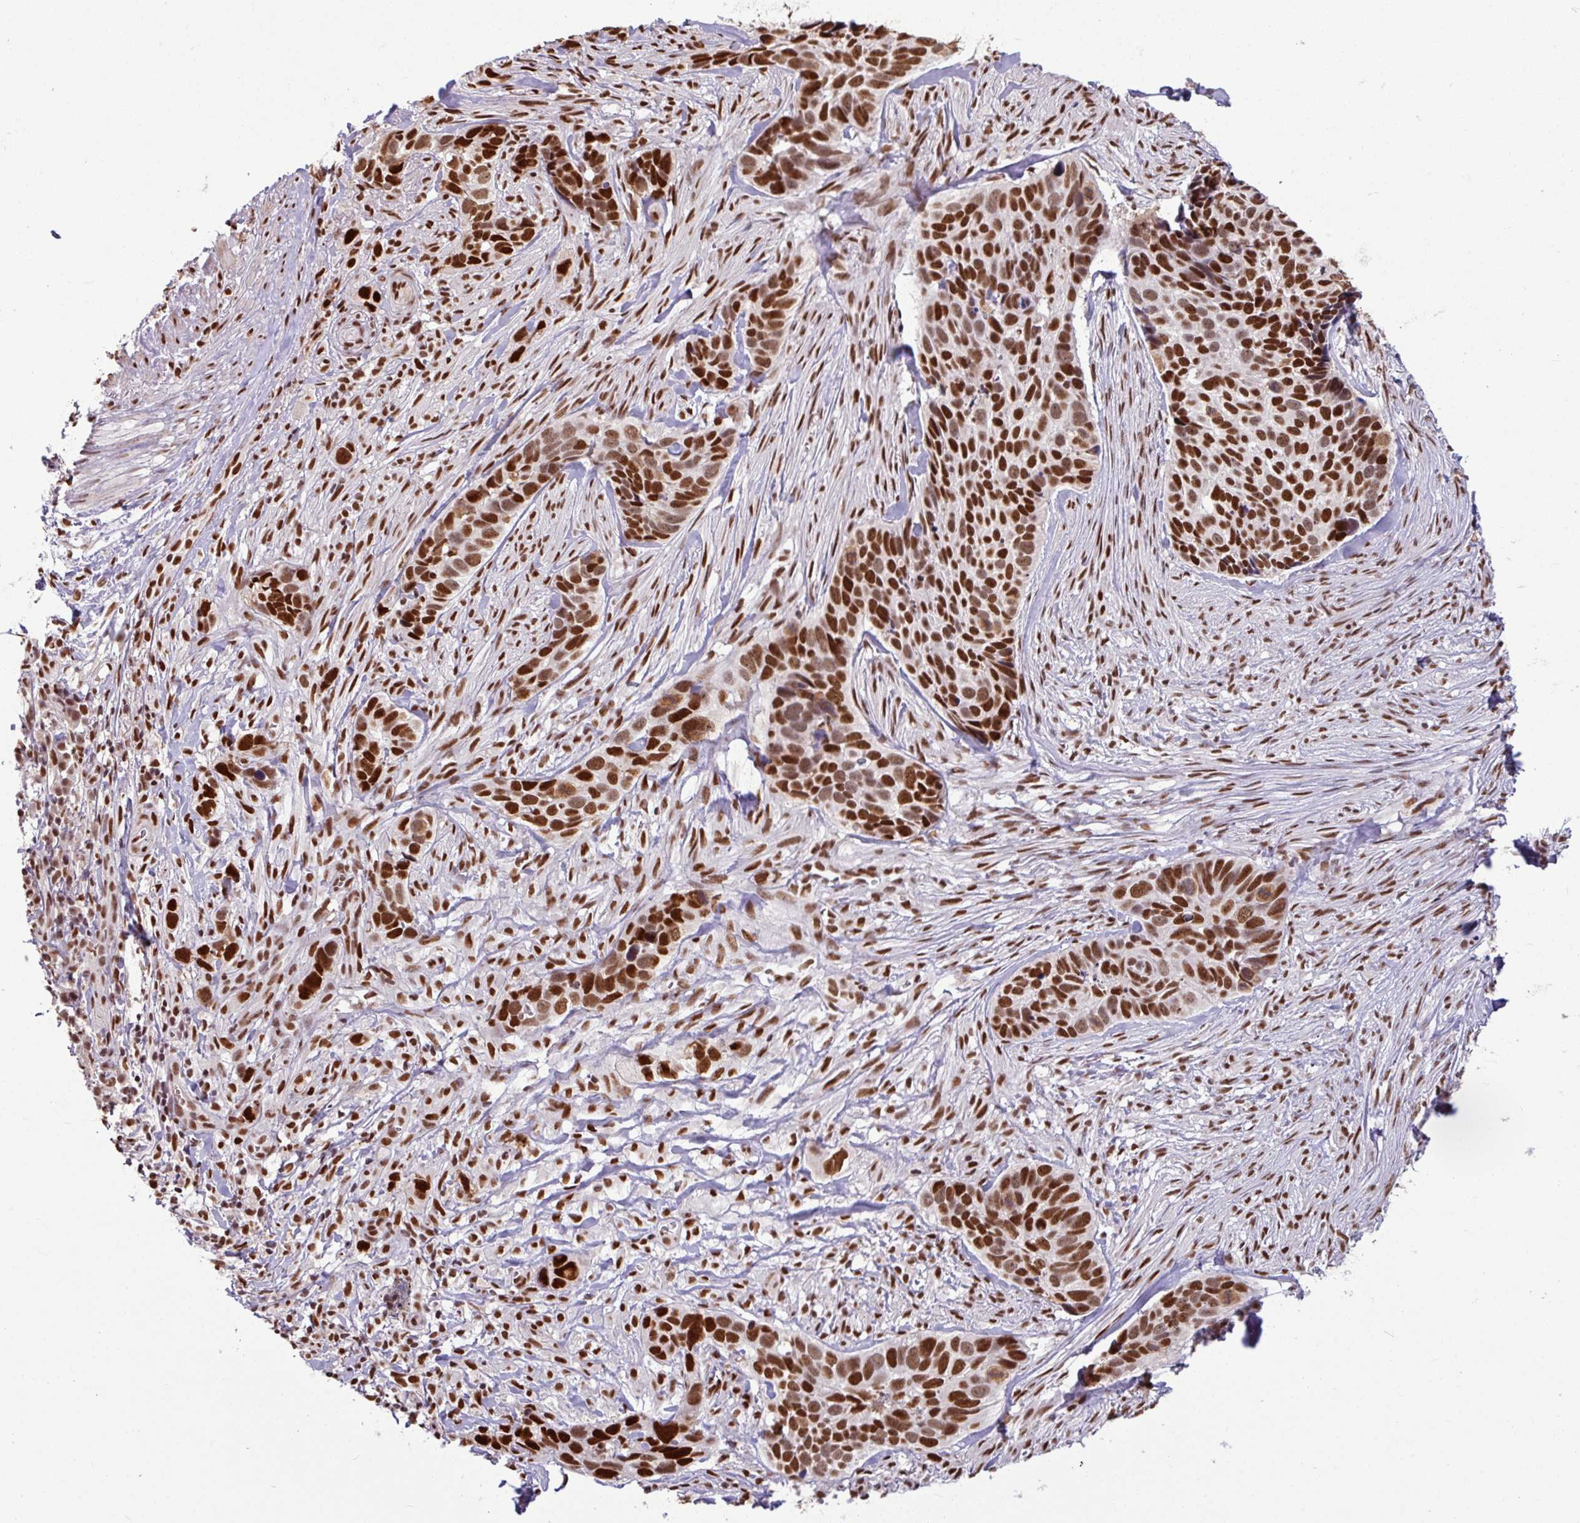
{"staining": {"intensity": "strong", "quantity": ">75%", "location": "nuclear"}, "tissue": "skin cancer", "cell_type": "Tumor cells", "image_type": "cancer", "snomed": [{"axis": "morphology", "description": "Basal cell carcinoma"}, {"axis": "topography", "description": "Skin"}], "caption": "Immunohistochemistry (IHC) micrograph of skin basal cell carcinoma stained for a protein (brown), which demonstrates high levels of strong nuclear expression in about >75% of tumor cells.", "gene": "TDG", "patient": {"sex": "female", "age": 82}}